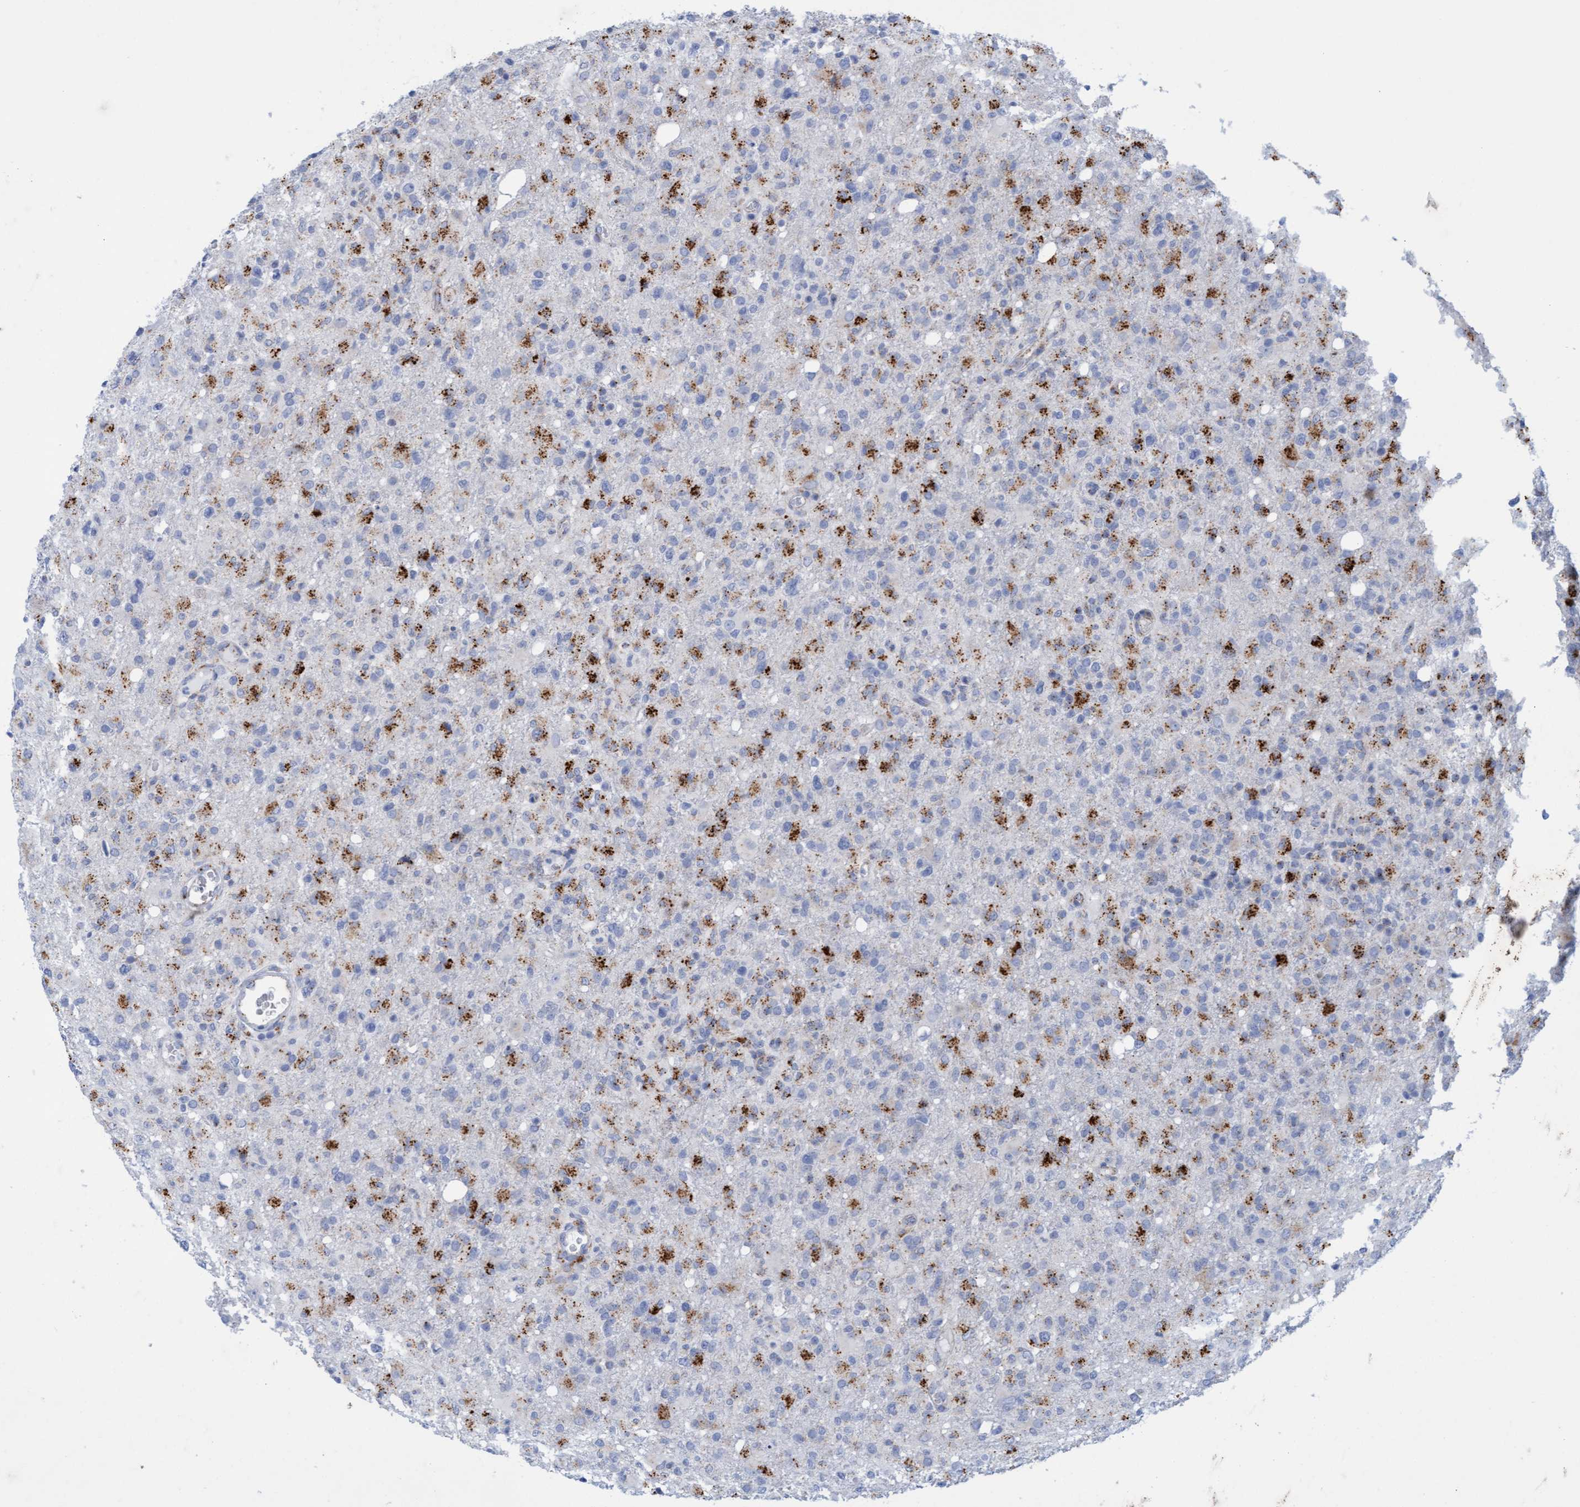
{"staining": {"intensity": "strong", "quantity": "25%-75%", "location": "cytoplasmic/membranous"}, "tissue": "glioma", "cell_type": "Tumor cells", "image_type": "cancer", "snomed": [{"axis": "morphology", "description": "Glioma, malignant, High grade"}, {"axis": "topography", "description": "Brain"}], "caption": "Brown immunohistochemical staining in human malignant glioma (high-grade) shows strong cytoplasmic/membranous positivity in about 25%-75% of tumor cells.", "gene": "SGSH", "patient": {"sex": "female", "age": 57}}